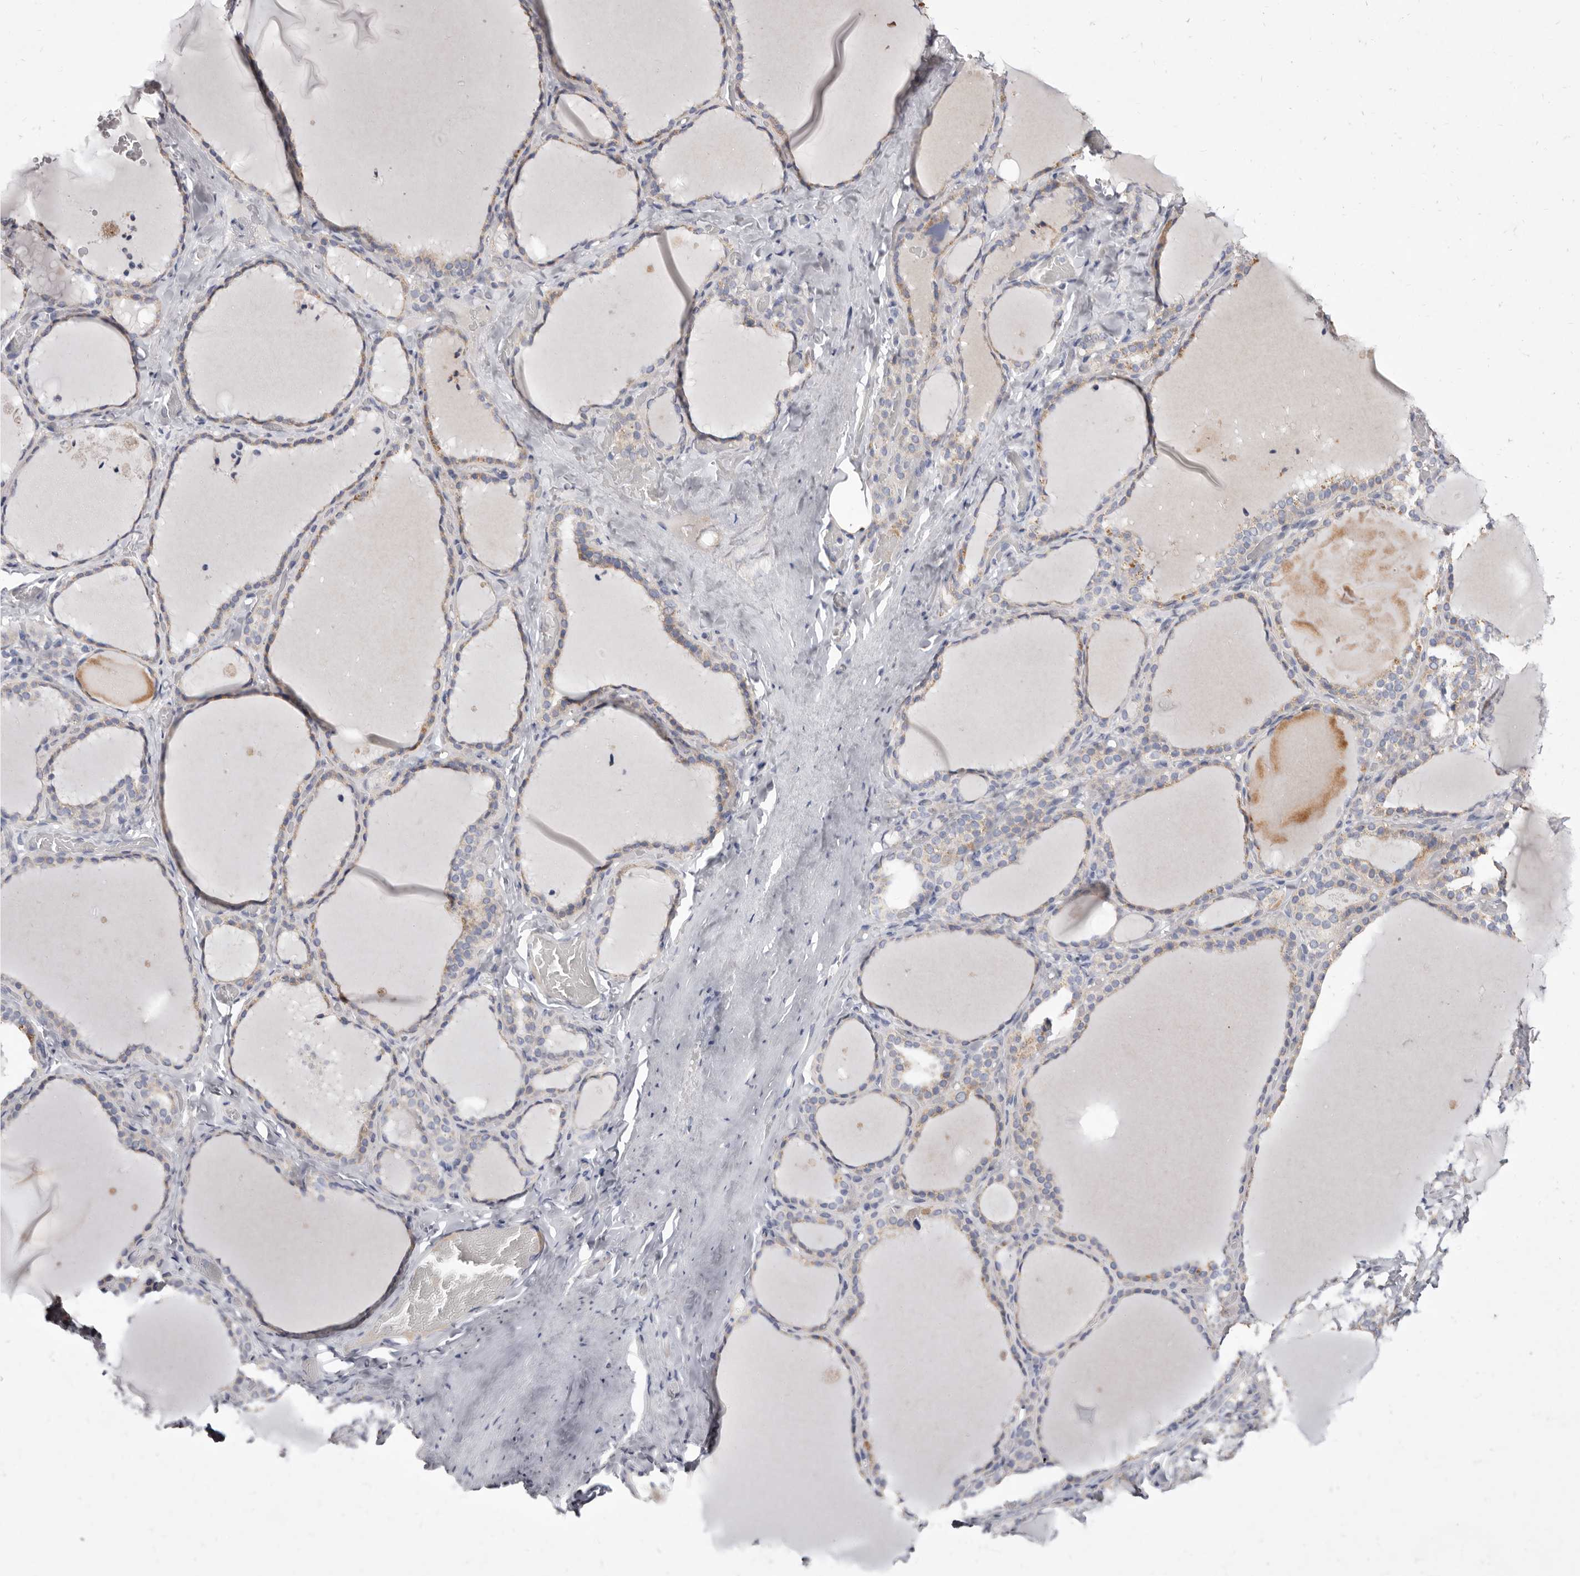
{"staining": {"intensity": "weak", "quantity": "25%-75%", "location": "cytoplasmic/membranous"}, "tissue": "thyroid gland", "cell_type": "Glandular cells", "image_type": "normal", "snomed": [{"axis": "morphology", "description": "Normal tissue, NOS"}, {"axis": "topography", "description": "Thyroid gland"}], "caption": "Approximately 25%-75% of glandular cells in unremarkable thyroid gland exhibit weak cytoplasmic/membranous protein positivity as visualized by brown immunohistochemical staining.", "gene": "CYP2E1", "patient": {"sex": "female", "age": 22}}